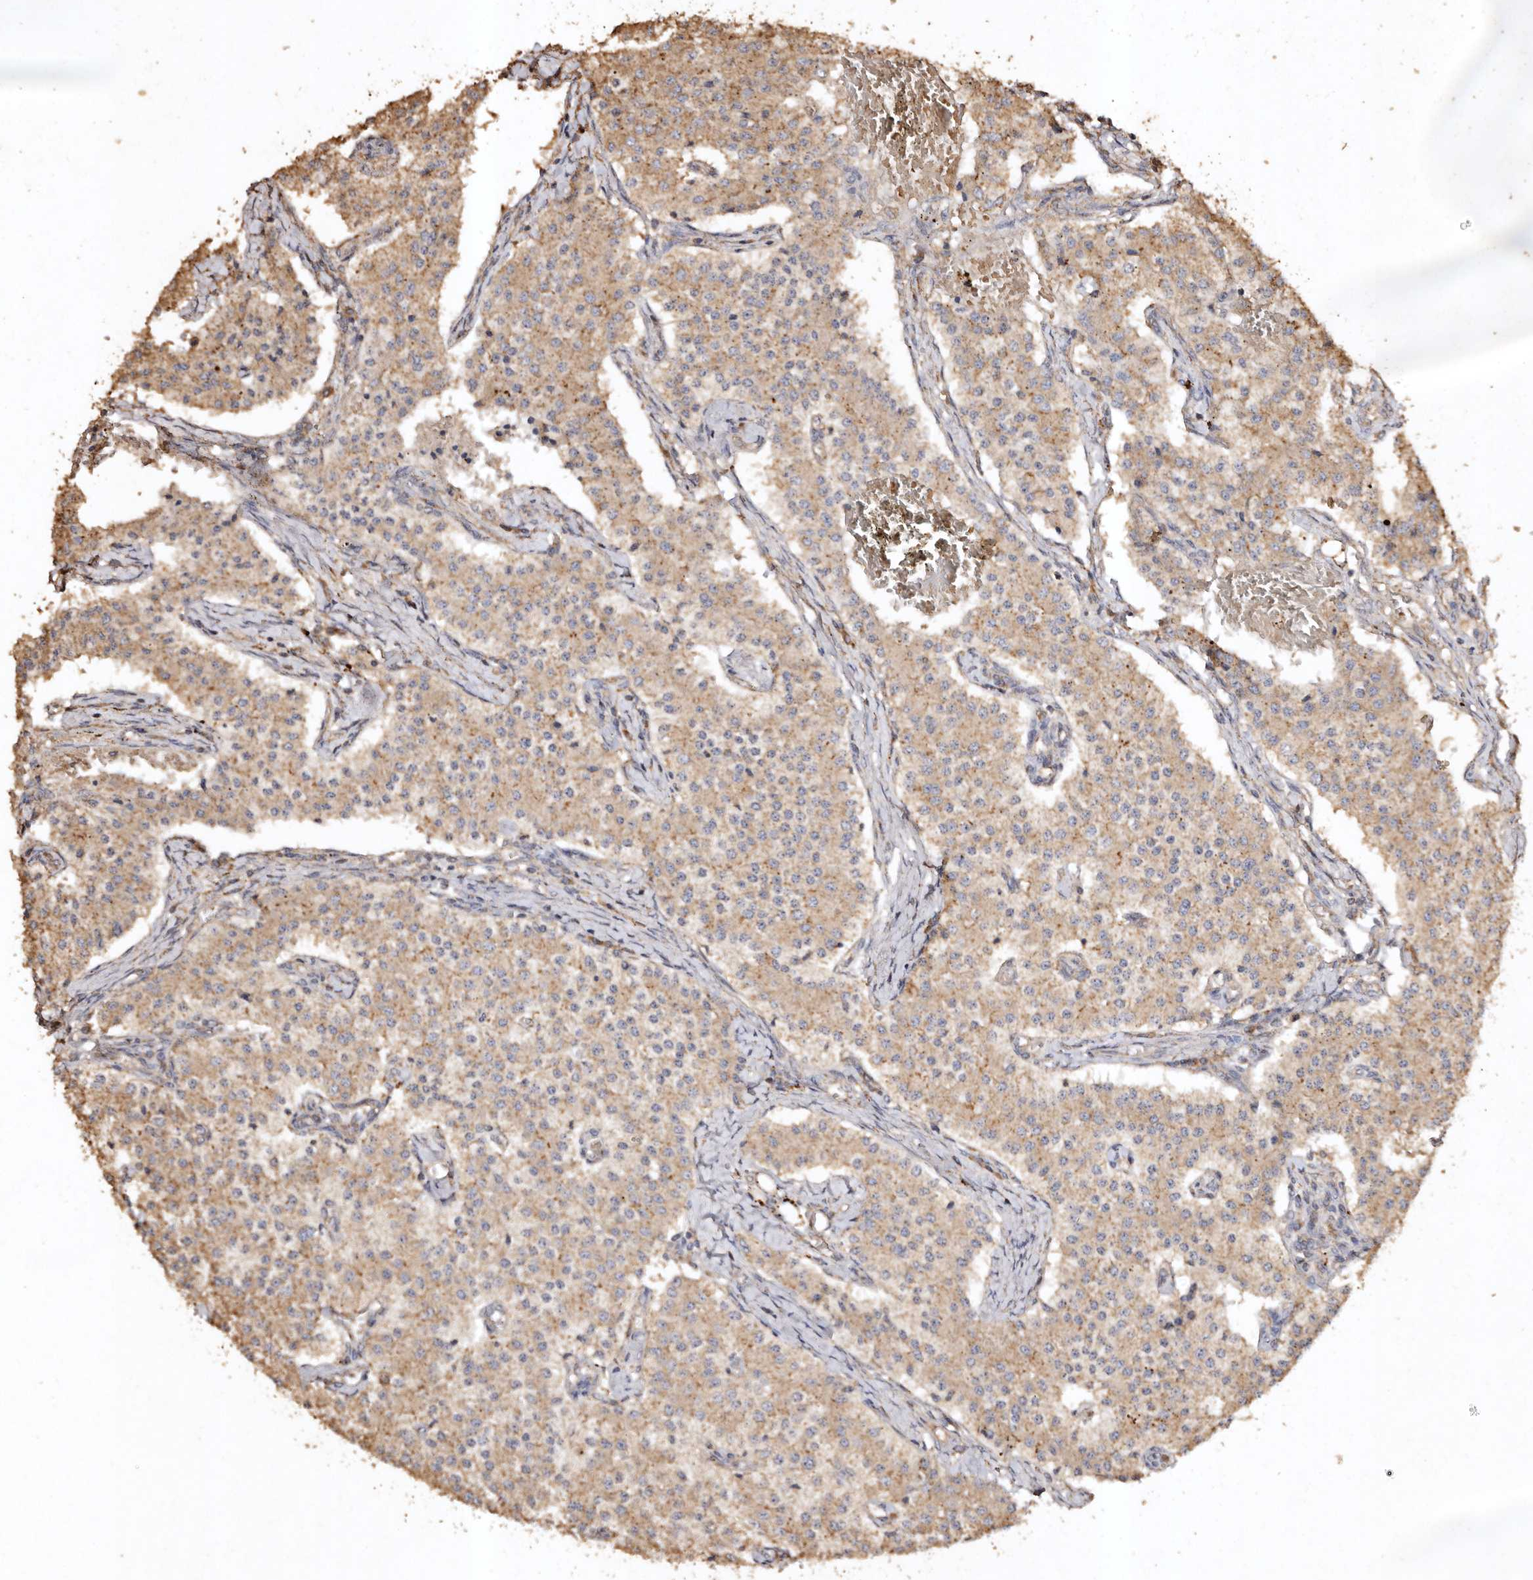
{"staining": {"intensity": "moderate", "quantity": ">75%", "location": "cytoplasmic/membranous"}, "tissue": "carcinoid", "cell_type": "Tumor cells", "image_type": "cancer", "snomed": [{"axis": "morphology", "description": "Carcinoid, malignant, NOS"}, {"axis": "topography", "description": "Colon"}], "caption": "Human carcinoid stained with a brown dye demonstrates moderate cytoplasmic/membranous positive positivity in about >75% of tumor cells.", "gene": "FARS2", "patient": {"sex": "female", "age": 52}}